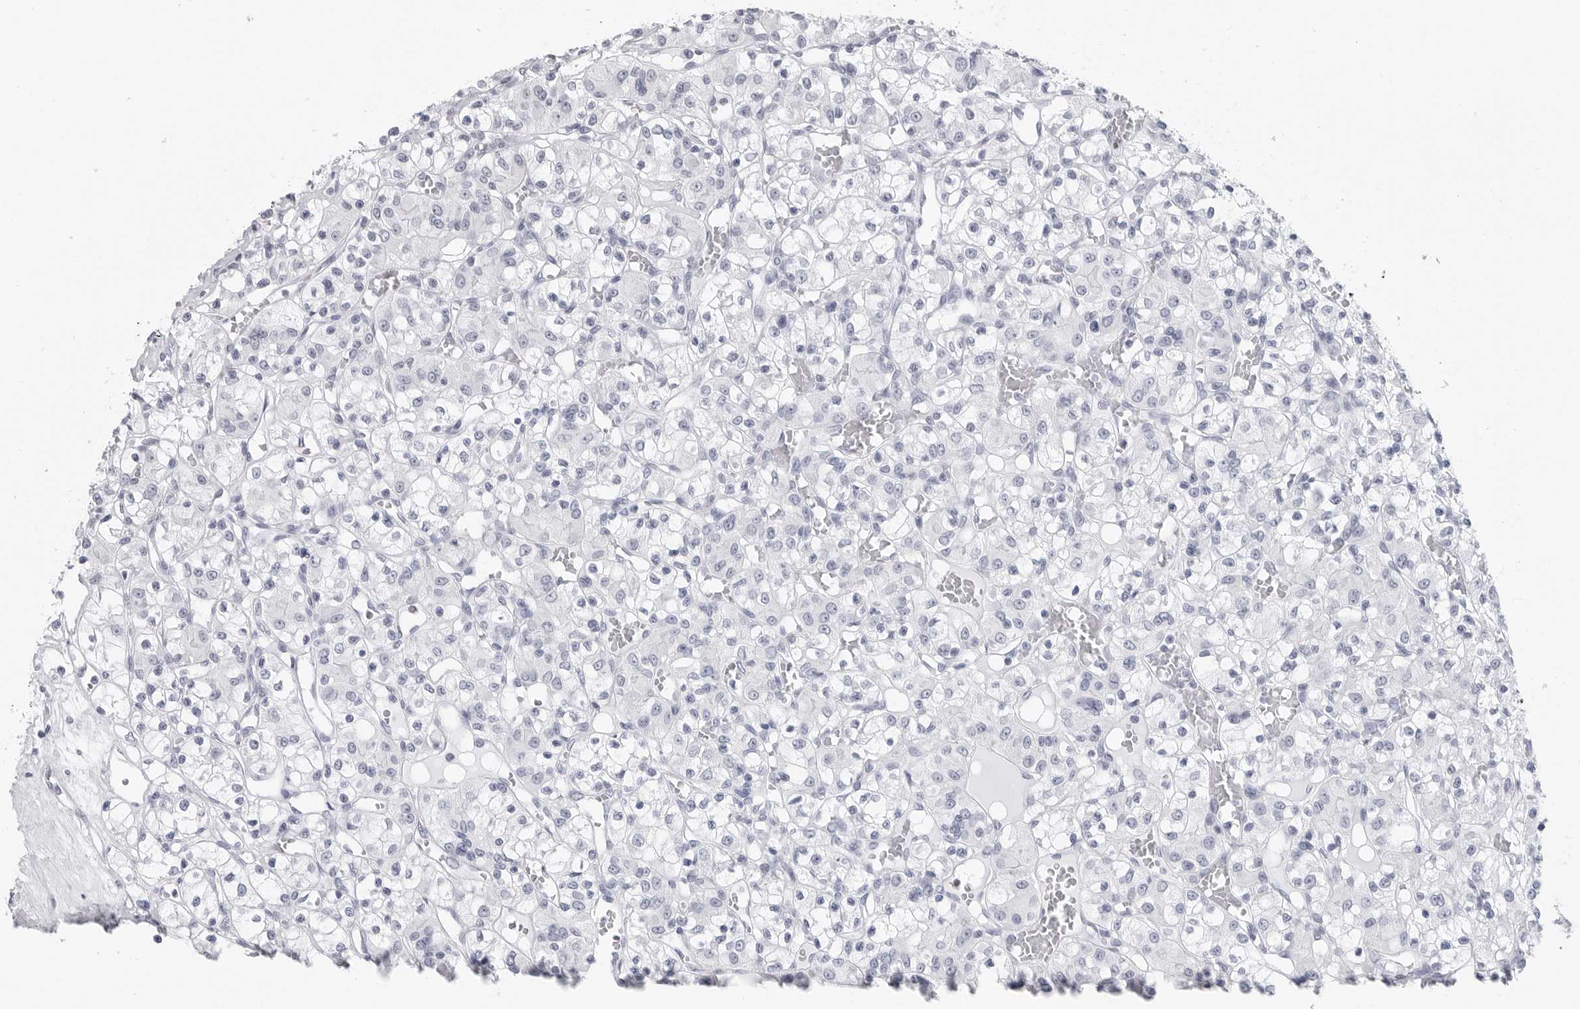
{"staining": {"intensity": "negative", "quantity": "none", "location": "none"}, "tissue": "renal cancer", "cell_type": "Tumor cells", "image_type": "cancer", "snomed": [{"axis": "morphology", "description": "Adenocarcinoma, NOS"}, {"axis": "topography", "description": "Kidney"}], "caption": "A photomicrograph of human renal cancer (adenocarcinoma) is negative for staining in tumor cells.", "gene": "CSH1", "patient": {"sex": "female", "age": 59}}